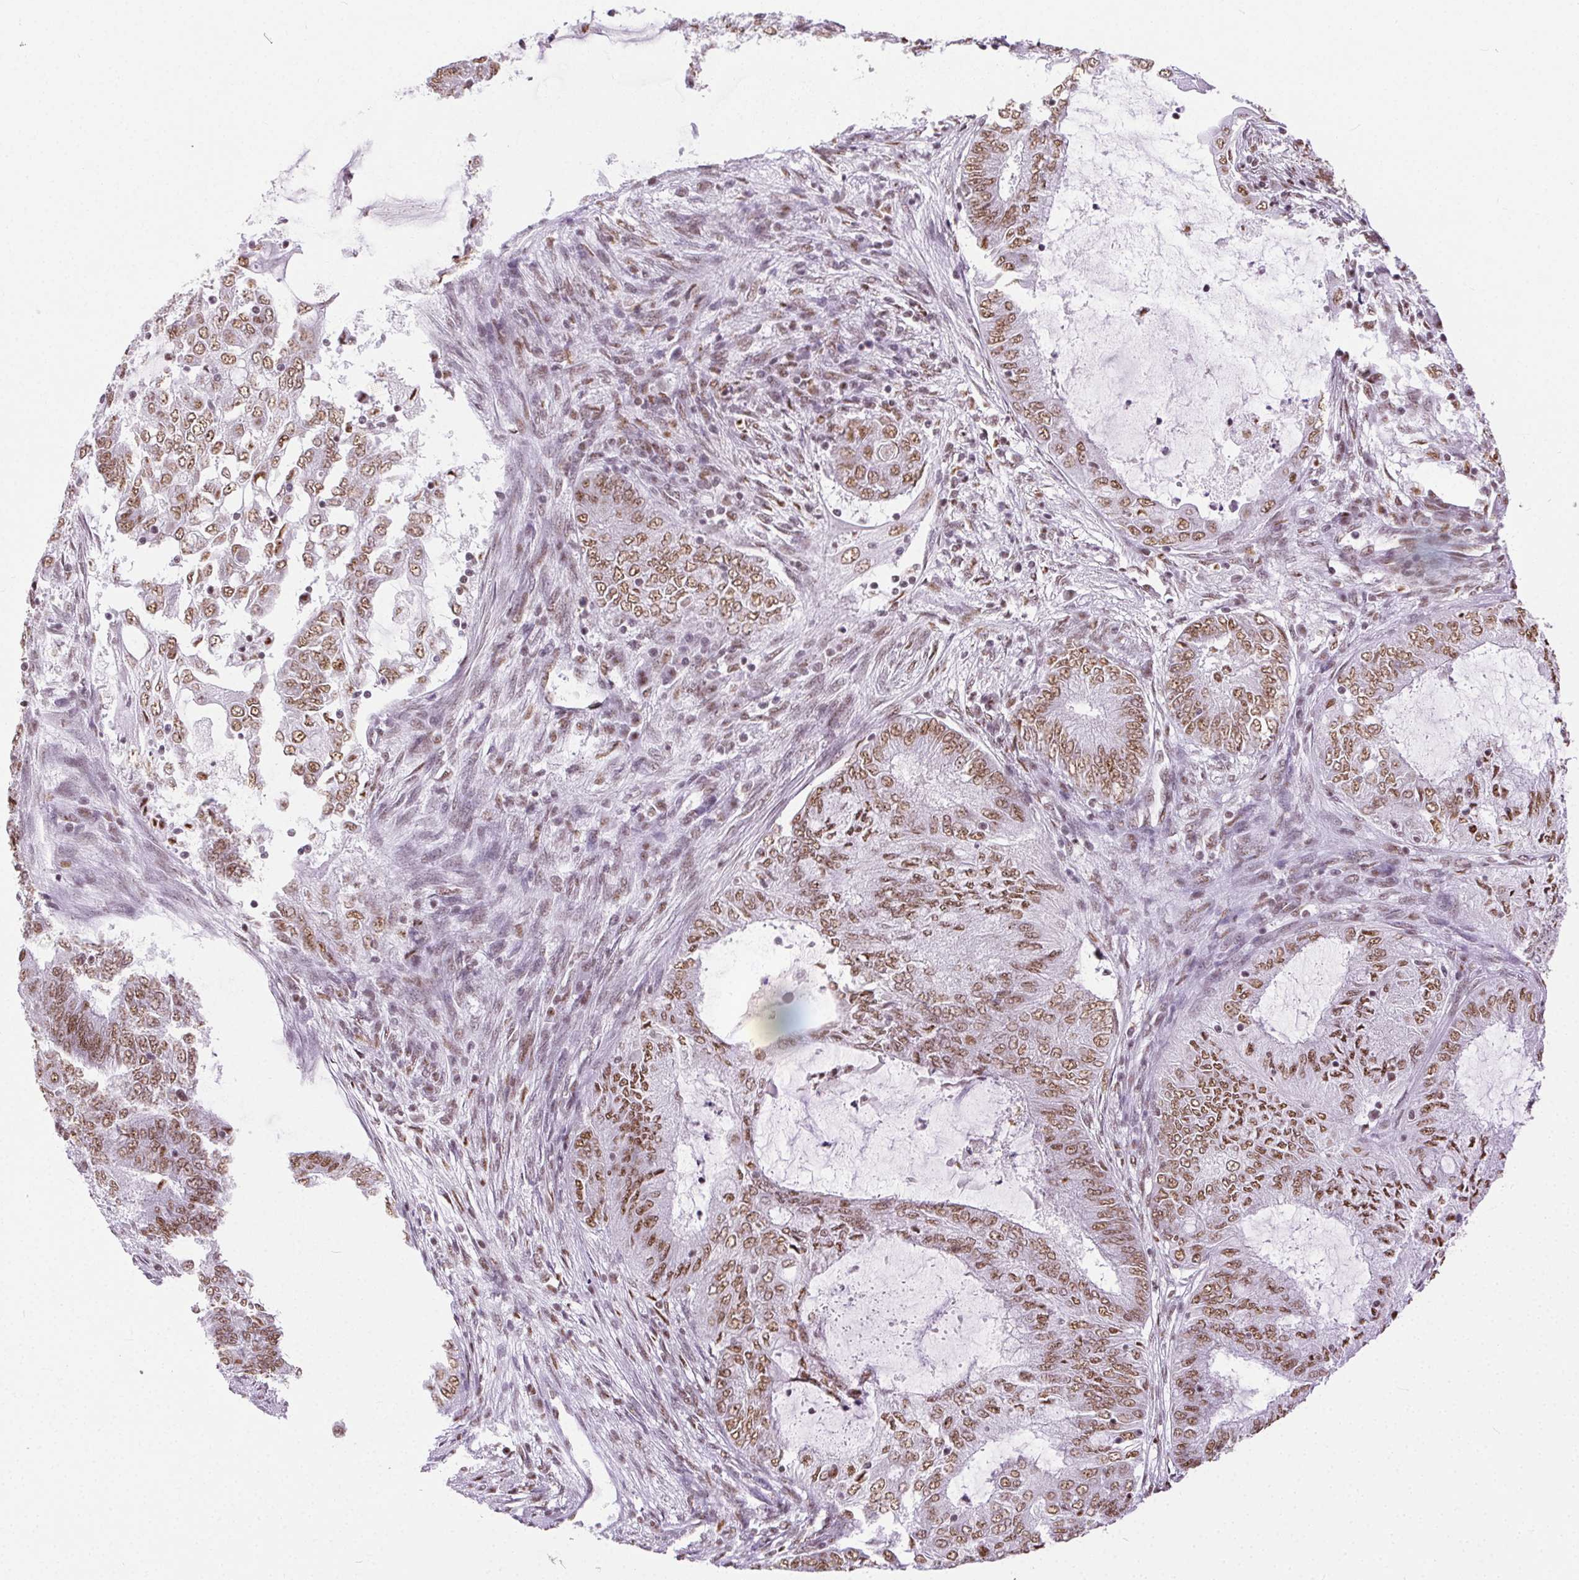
{"staining": {"intensity": "moderate", "quantity": ">75%", "location": "nuclear"}, "tissue": "endometrial cancer", "cell_type": "Tumor cells", "image_type": "cancer", "snomed": [{"axis": "morphology", "description": "Adenocarcinoma, NOS"}, {"axis": "topography", "description": "Endometrium"}], "caption": "Brown immunohistochemical staining in human endometrial adenocarcinoma displays moderate nuclear expression in about >75% of tumor cells.", "gene": "TRA2B", "patient": {"sex": "female", "age": 62}}